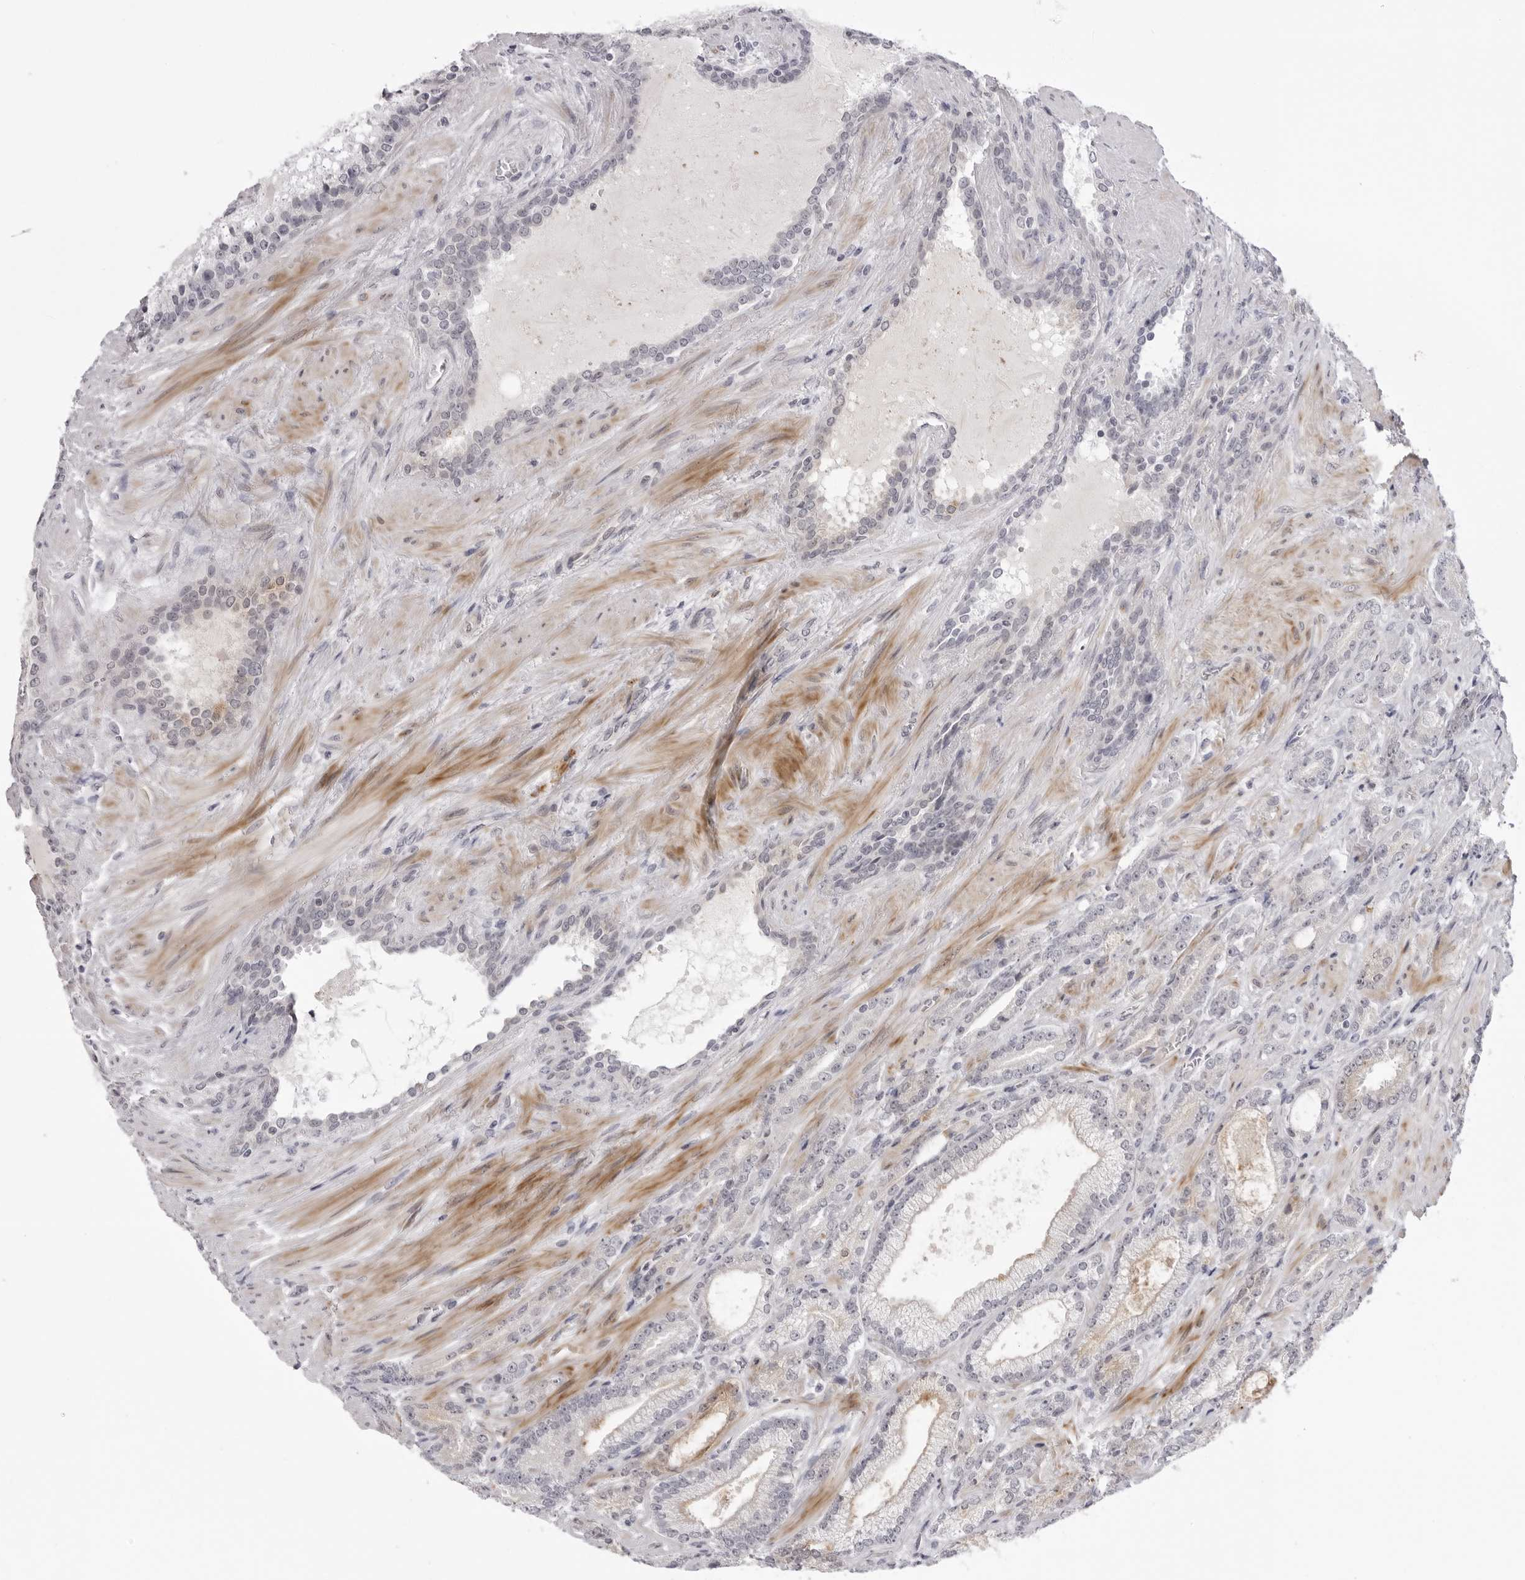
{"staining": {"intensity": "negative", "quantity": "none", "location": "none"}, "tissue": "prostate cancer", "cell_type": "Tumor cells", "image_type": "cancer", "snomed": [{"axis": "morphology", "description": "Adenocarcinoma, High grade"}, {"axis": "topography", "description": "Prostate"}], "caption": "Immunohistochemical staining of prostate cancer (high-grade adenocarcinoma) demonstrates no significant expression in tumor cells. Brightfield microscopy of immunohistochemistry stained with DAB (brown) and hematoxylin (blue), captured at high magnification.", "gene": "SUGCT", "patient": {"sex": "male", "age": 73}}